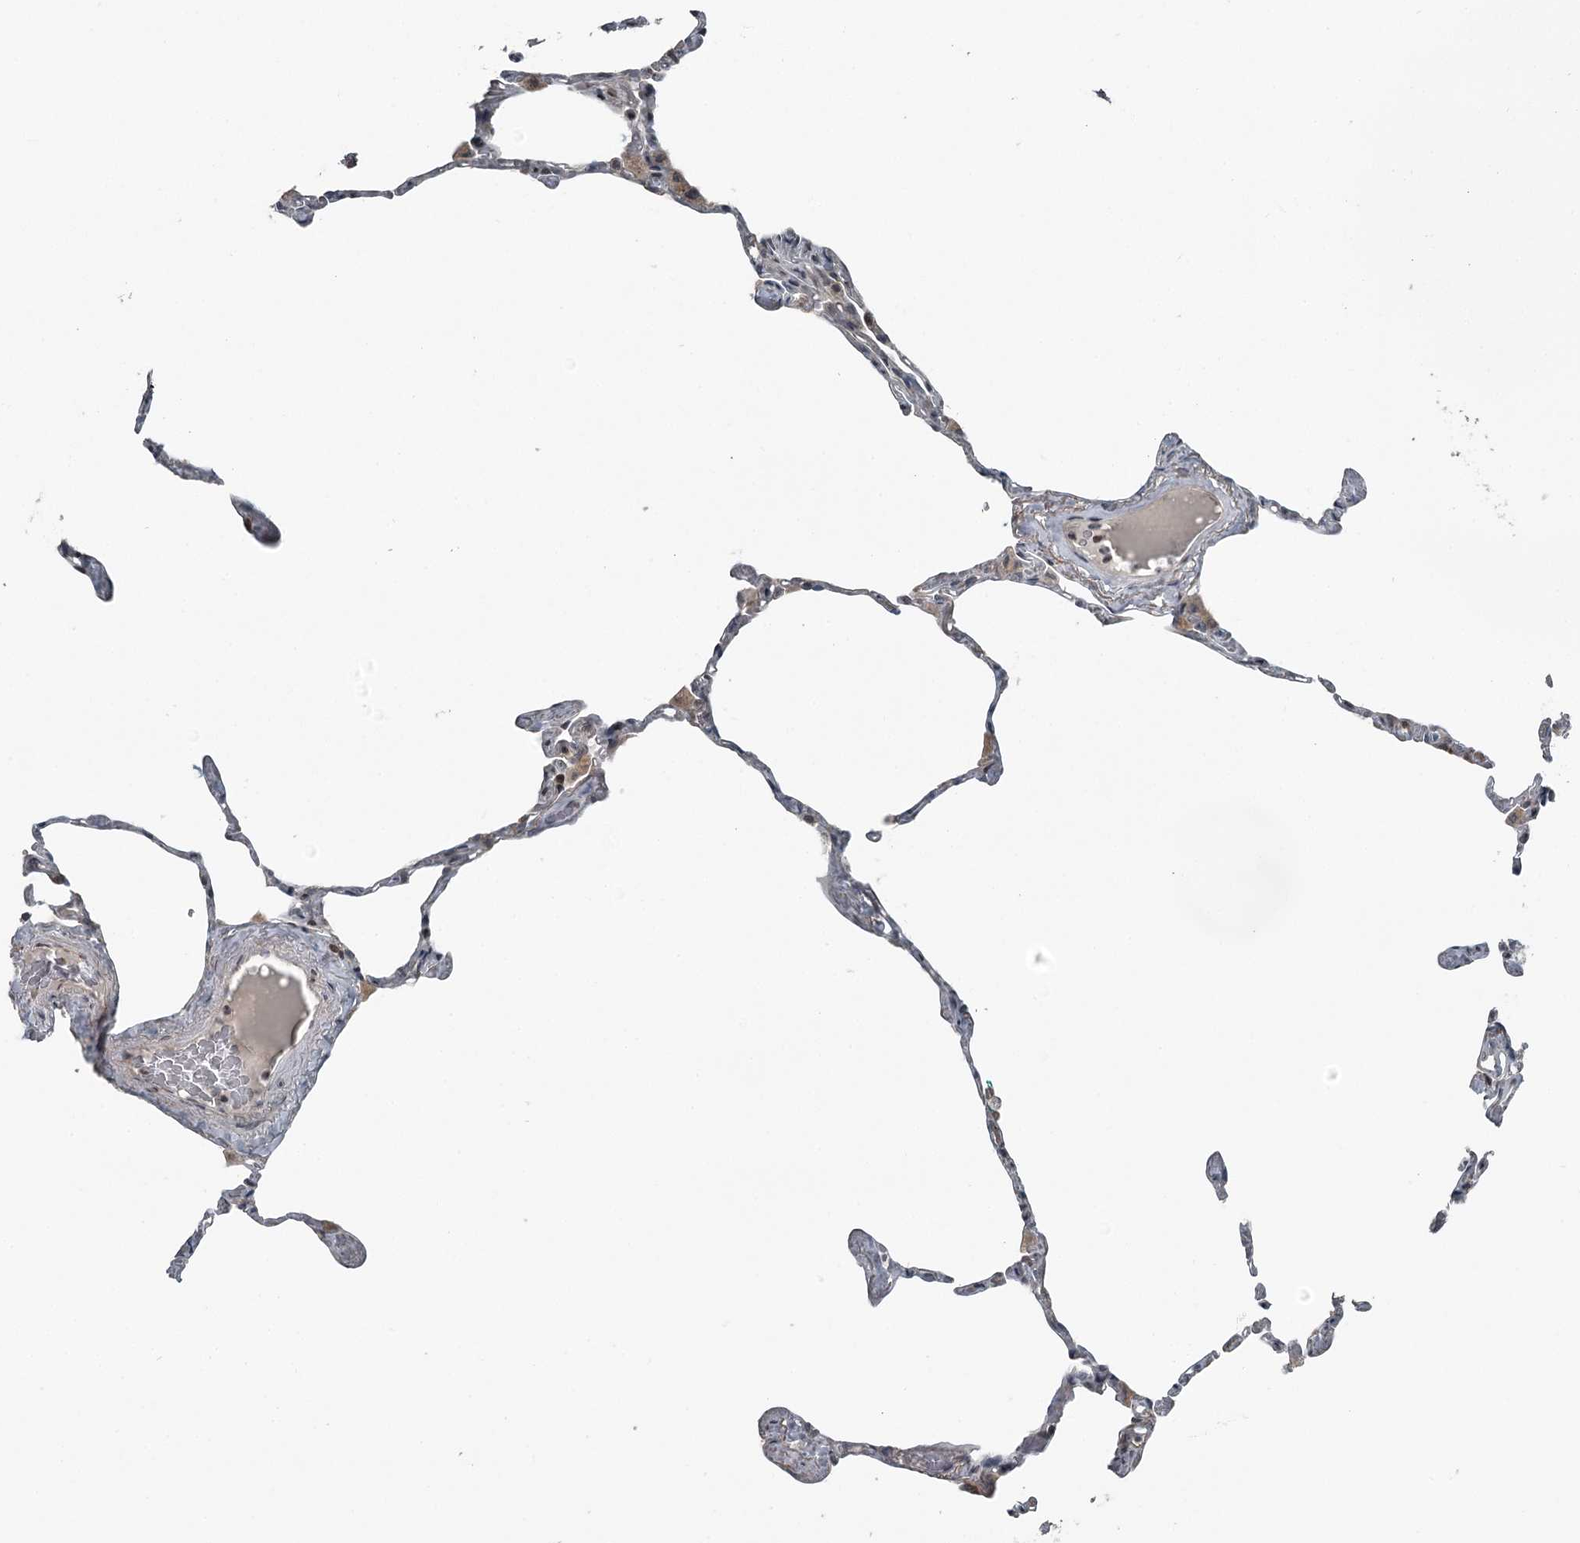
{"staining": {"intensity": "weak", "quantity": "<25%", "location": "cytoplasmic/membranous"}, "tissue": "lung", "cell_type": "Alveolar cells", "image_type": "normal", "snomed": [{"axis": "morphology", "description": "Normal tissue, NOS"}, {"axis": "topography", "description": "Lung"}], "caption": "Alveolar cells show no significant positivity in normal lung. Brightfield microscopy of immunohistochemistry (IHC) stained with DAB (brown) and hematoxylin (blue), captured at high magnification.", "gene": "RASSF8", "patient": {"sex": "male", "age": 65}}